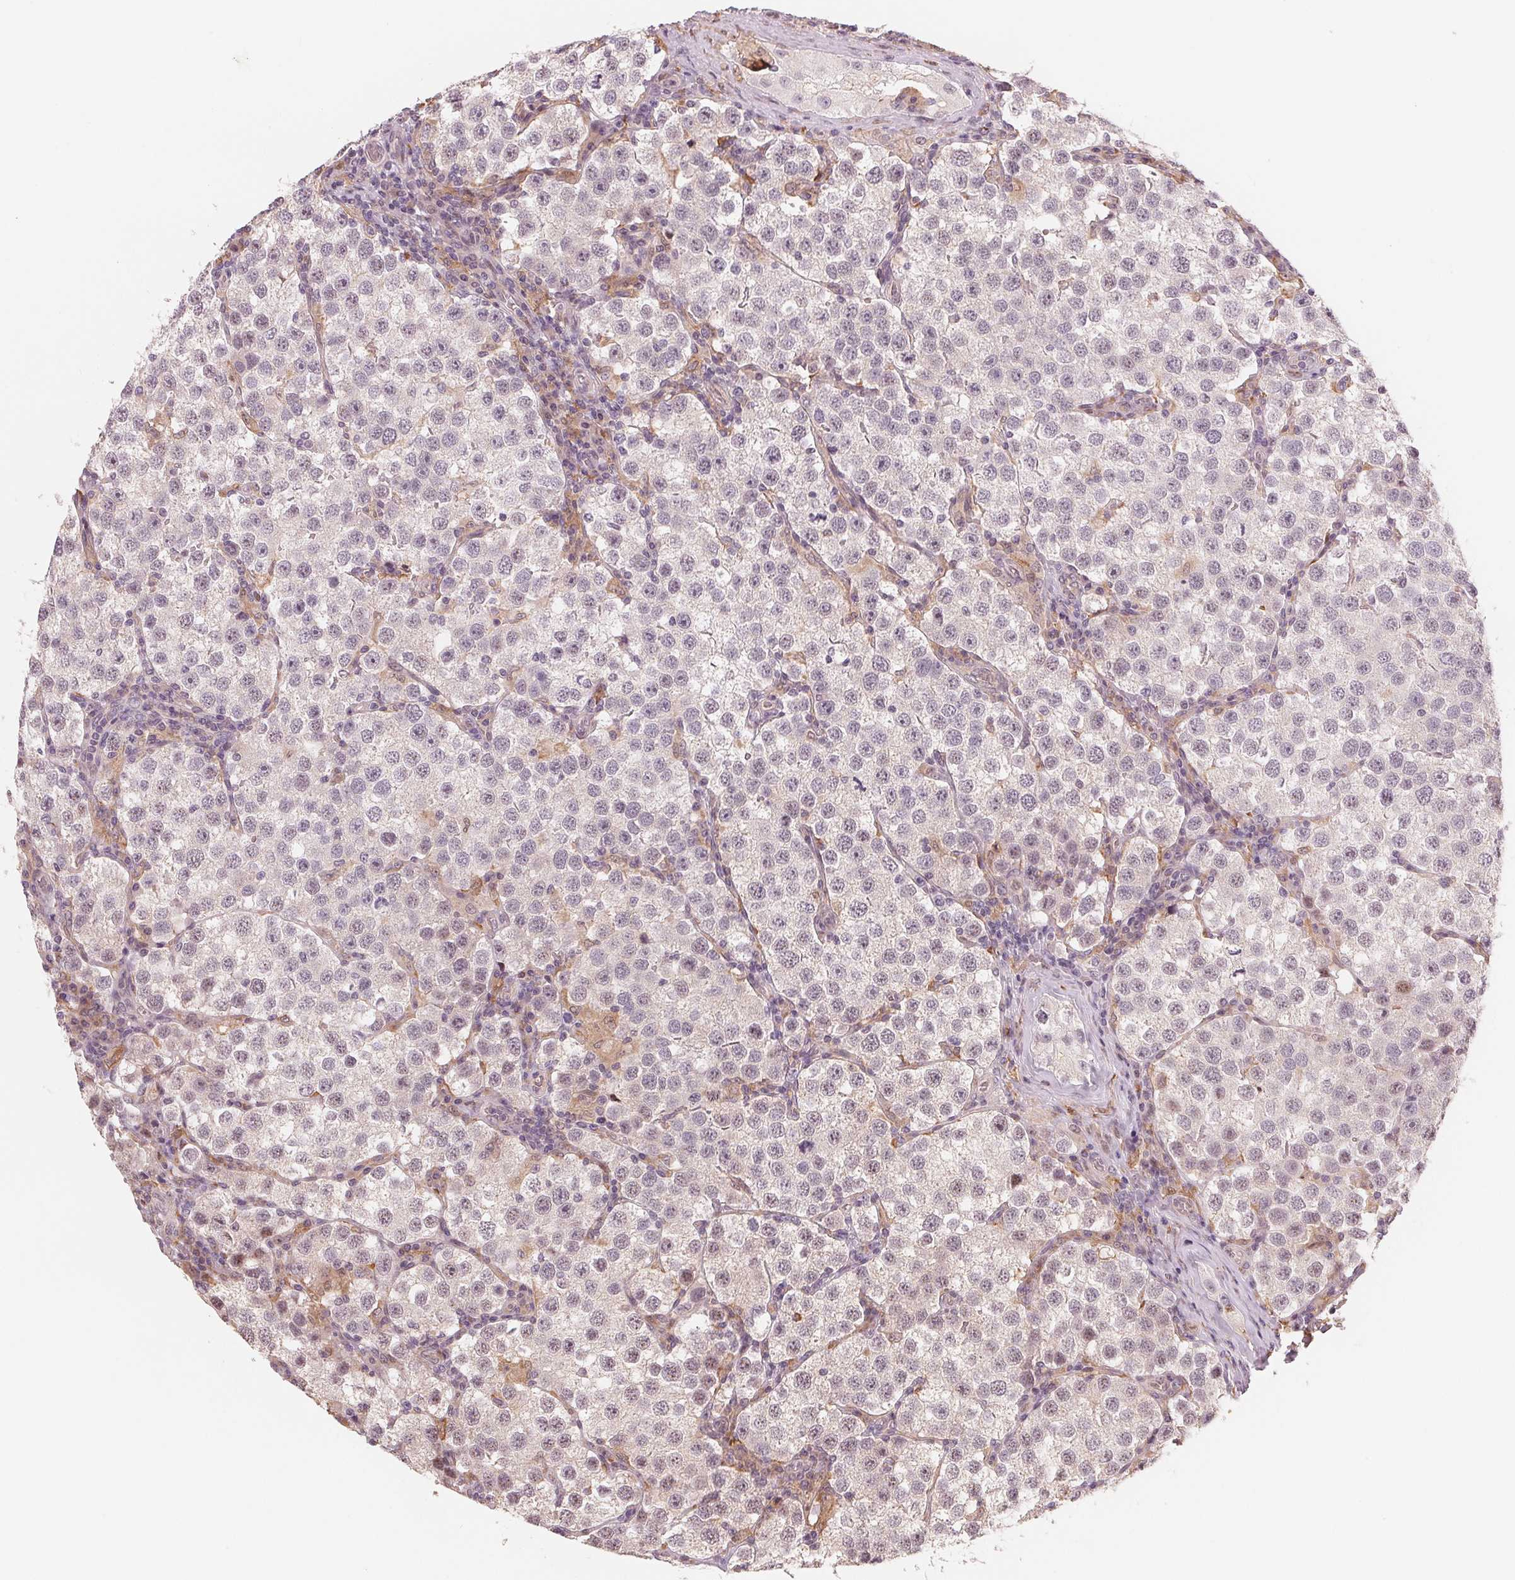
{"staining": {"intensity": "negative", "quantity": "none", "location": "none"}, "tissue": "testis cancer", "cell_type": "Tumor cells", "image_type": "cancer", "snomed": [{"axis": "morphology", "description": "Seminoma, NOS"}, {"axis": "topography", "description": "Testis"}], "caption": "Immunohistochemistry (IHC) histopathology image of neoplastic tissue: testis seminoma stained with DAB shows no significant protein positivity in tumor cells.", "gene": "IL9R", "patient": {"sex": "male", "age": 37}}